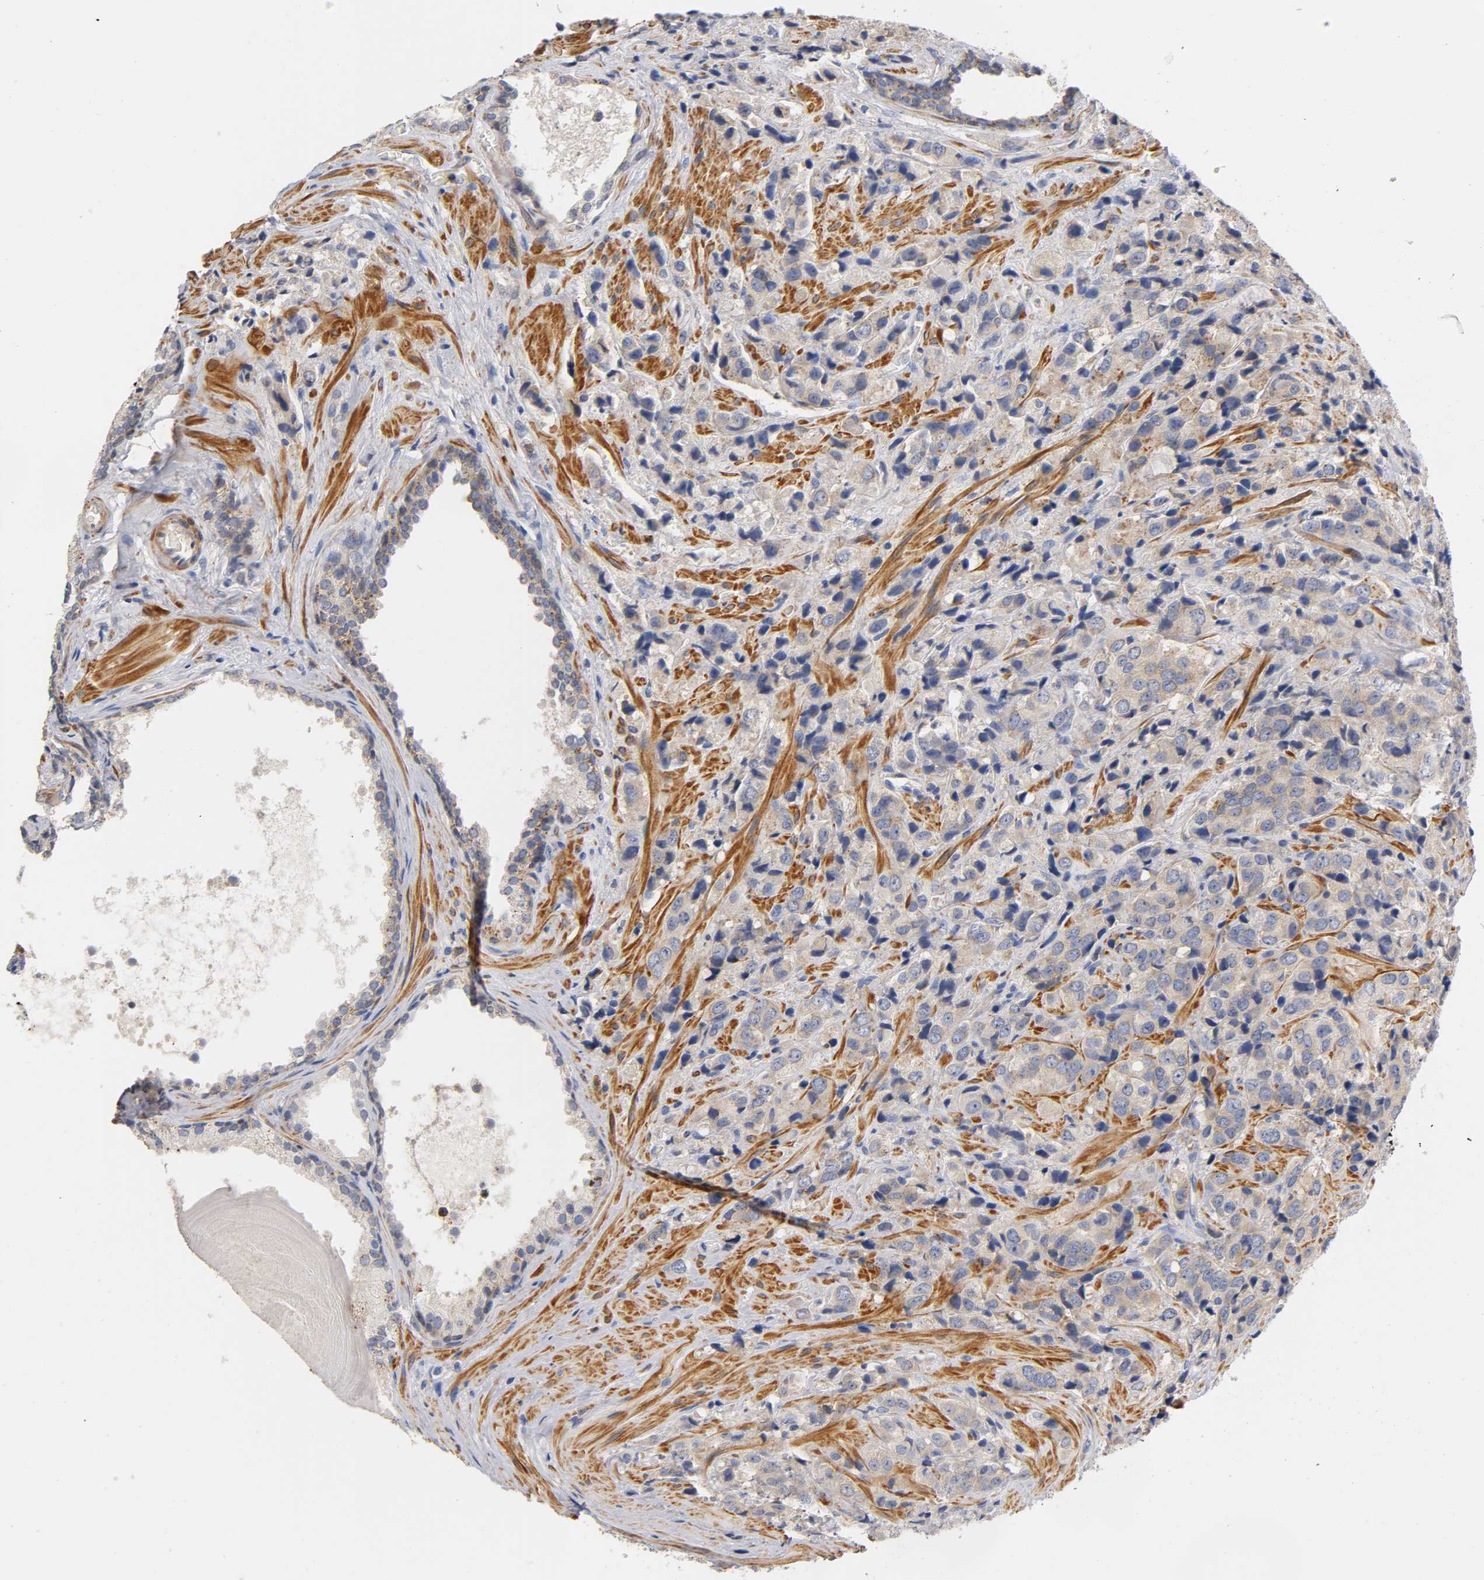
{"staining": {"intensity": "moderate", "quantity": "25%-75%", "location": "cytoplasmic/membranous"}, "tissue": "prostate cancer", "cell_type": "Tumor cells", "image_type": "cancer", "snomed": [{"axis": "morphology", "description": "Adenocarcinoma, High grade"}, {"axis": "topography", "description": "Prostate"}], "caption": "A high-resolution micrograph shows IHC staining of prostate cancer (high-grade adenocarcinoma), which displays moderate cytoplasmic/membranous expression in about 25%-75% of tumor cells. (brown staining indicates protein expression, while blue staining denotes nuclei).", "gene": "SEMA5A", "patient": {"sex": "male", "age": 70}}